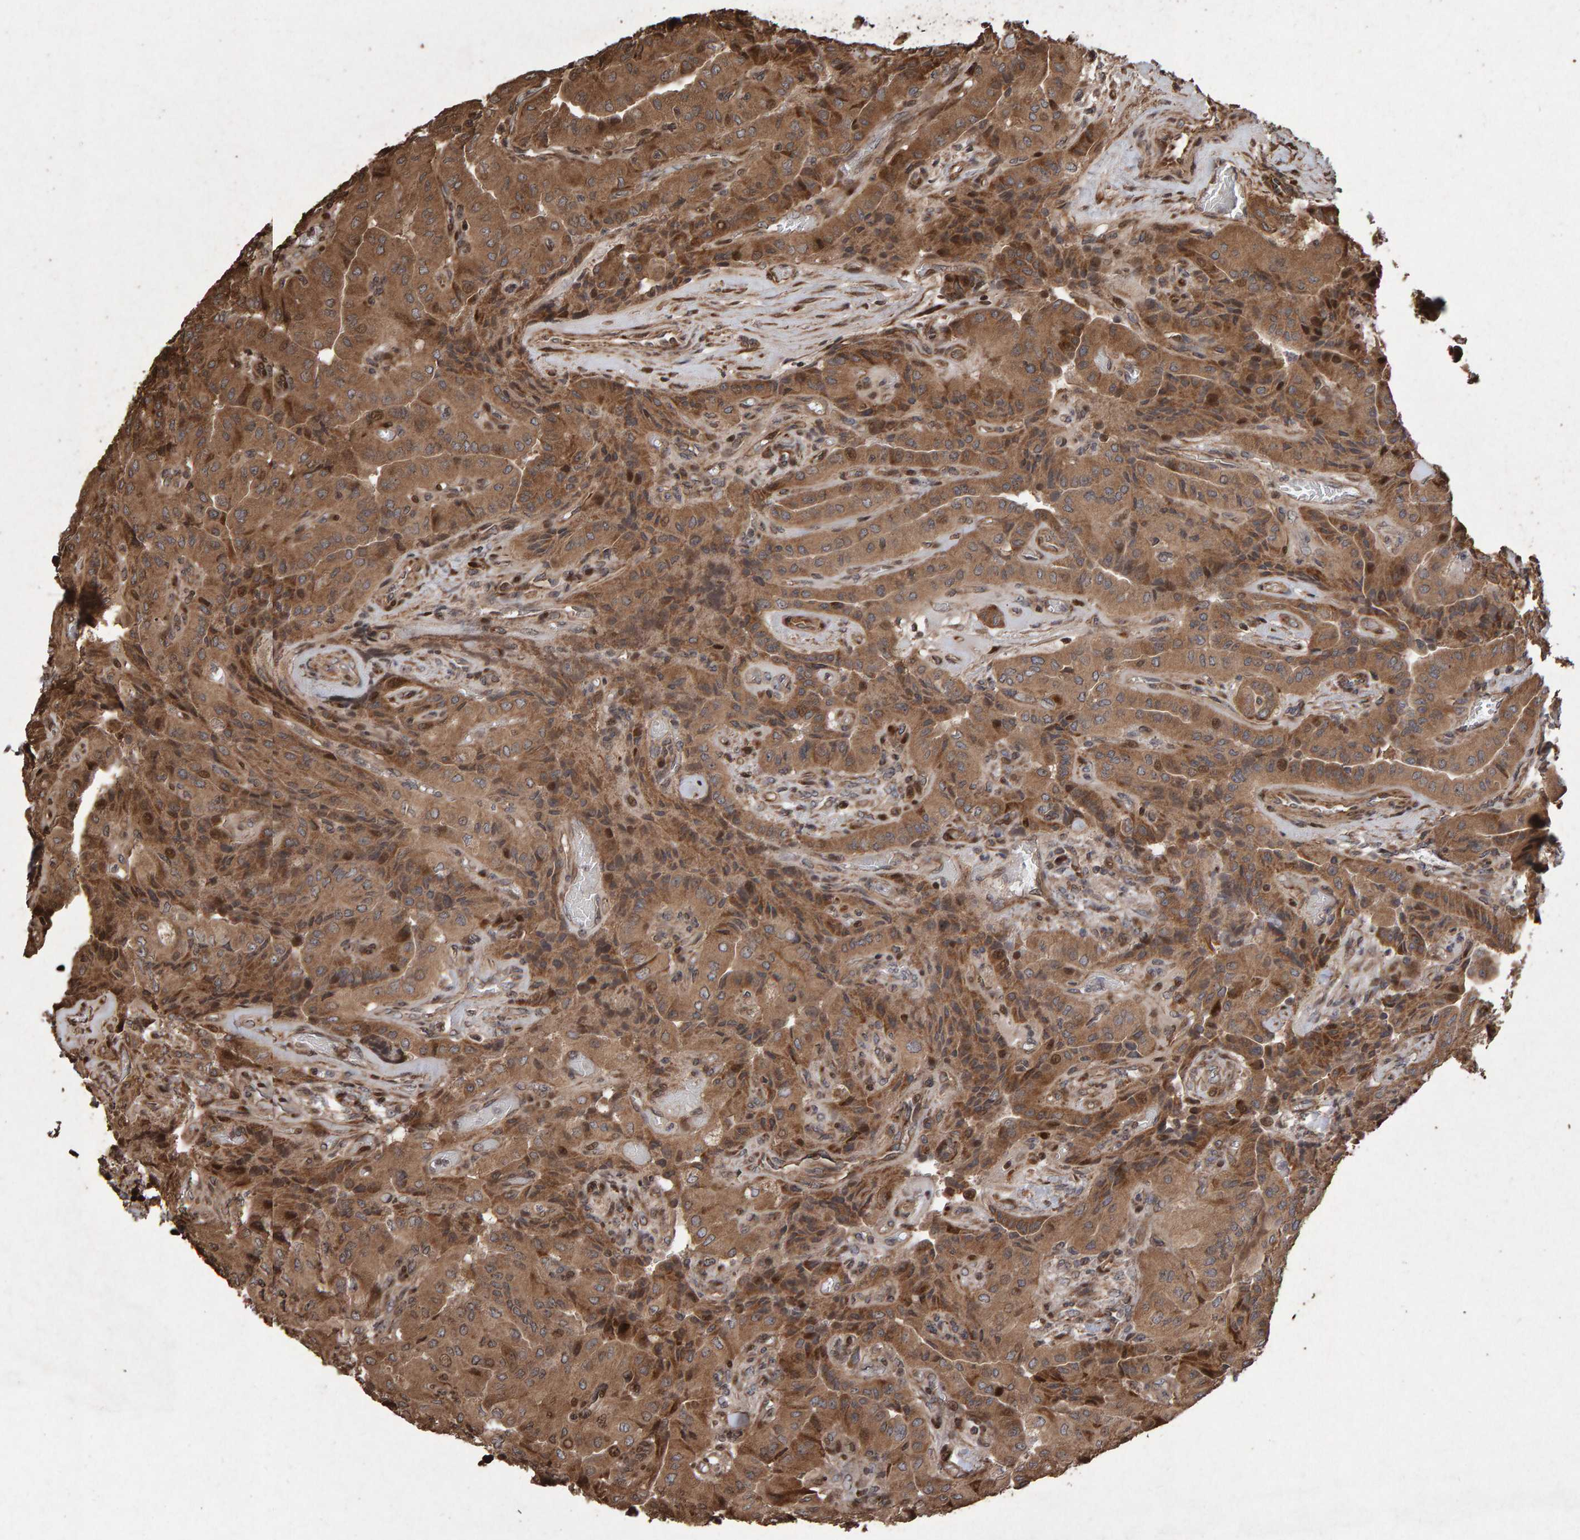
{"staining": {"intensity": "moderate", "quantity": ">75%", "location": "cytoplasmic/membranous"}, "tissue": "thyroid cancer", "cell_type": "Tumor cells", "image_type": "cancer", "snomed": [{"axis": "morphology", "description": "Papillary adenocarcinoma, NOS"}, {"axis": "topography", "description": "Thyroid gland"}], "caption": "There is medium levels of moderate cytoplasmic/membranous expression in tumor cells of papillary adenocarcinoma (thyroid), as demonstrated by immunohistochemical staining (brown color).", "gene": "OSBP2", "patient": {"sex": "female", "age": 59}}